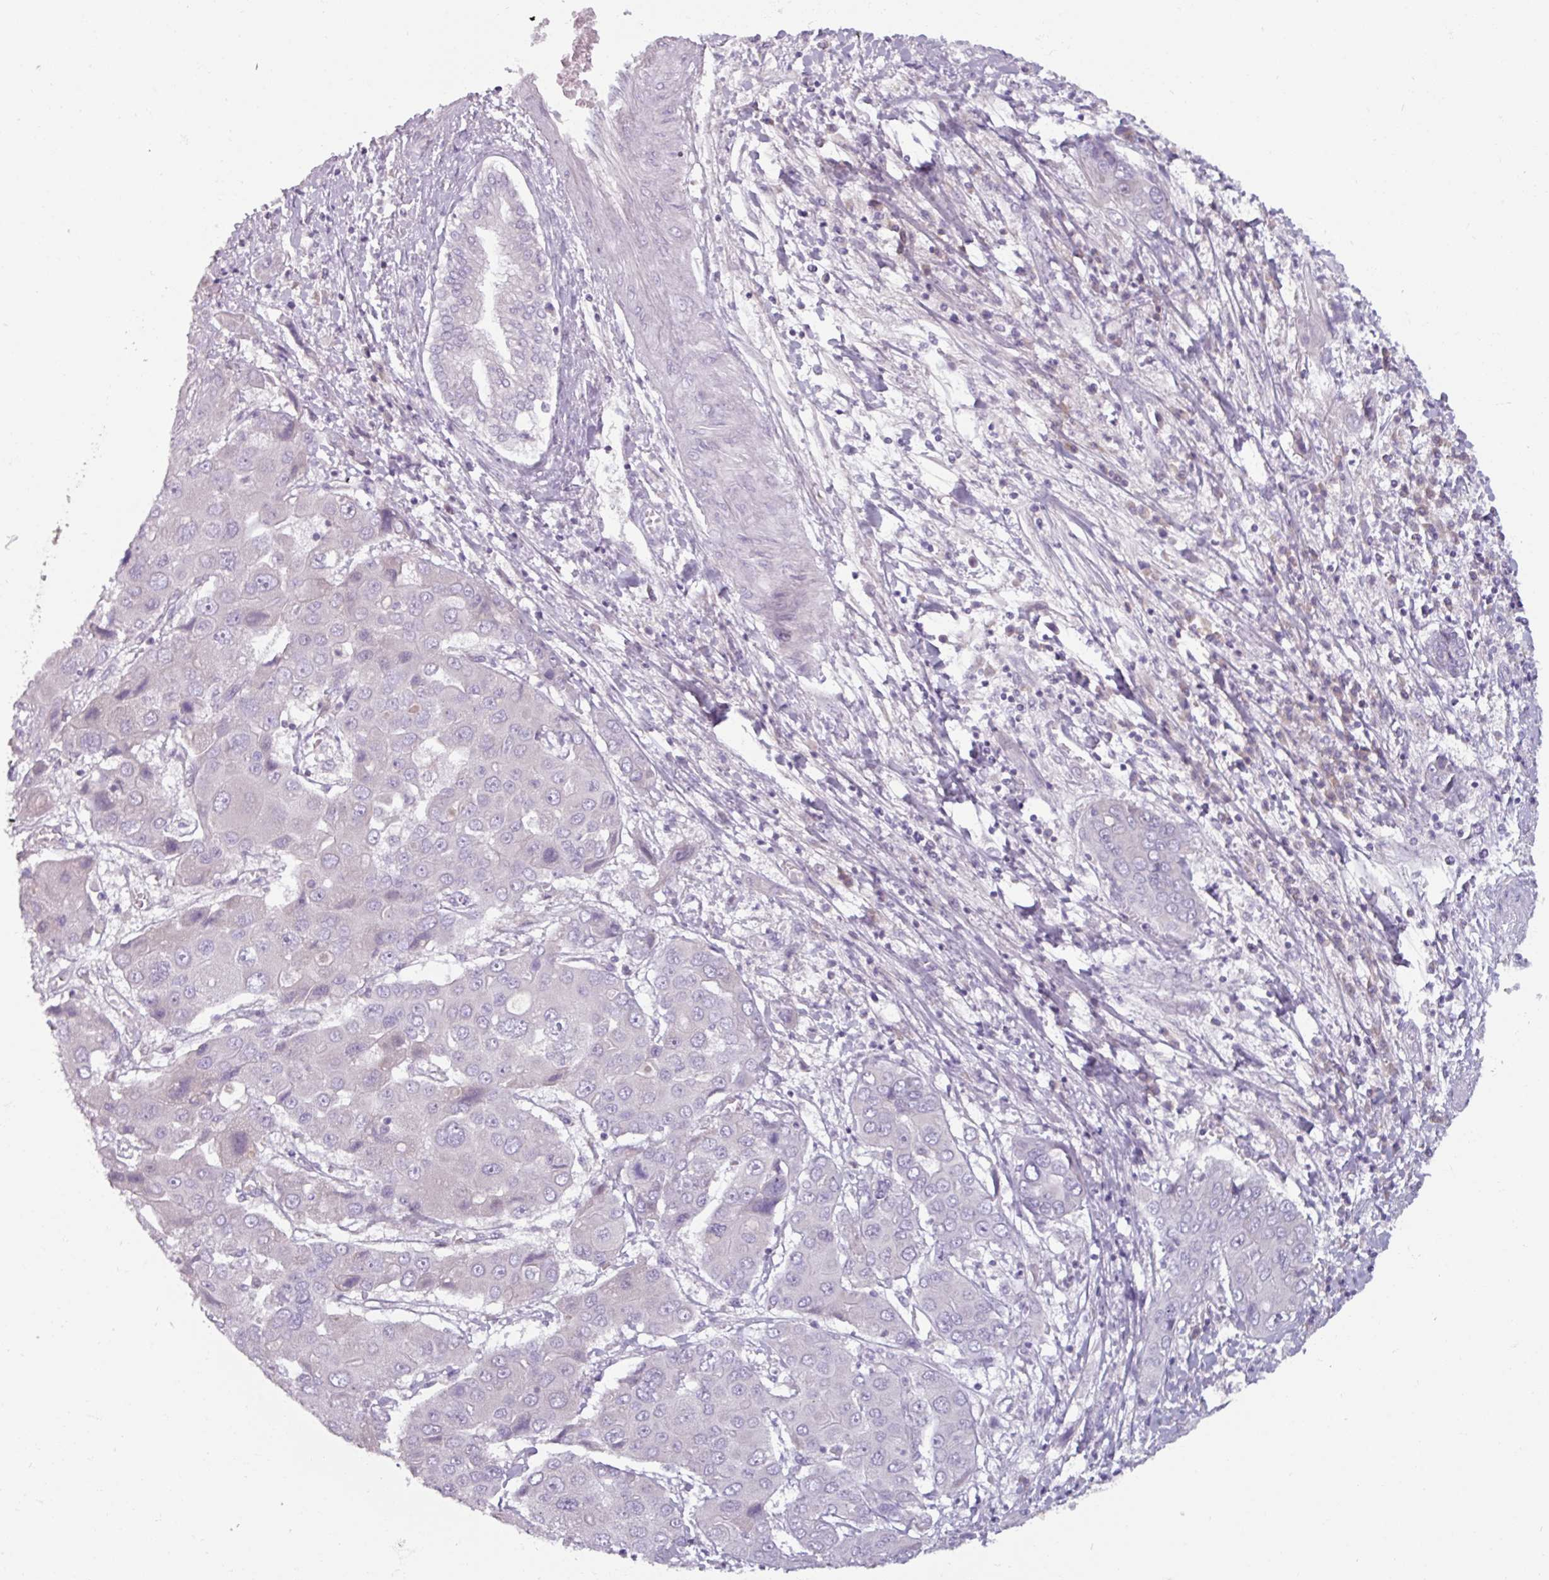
{"staining": {"intensity": "negative", "quantity": "none", "location": "none"}, "tissue": "liver cancer", "cell_type": "Tumor cells", "image_type": "cancer", "snomed": [{"axis": "morphology", "description": "Cholangiocarcinoma"}, {"axis": "topography", "description": "Liver"}], "caption": "Tumor cells are negative for protein expression in human liver cancer.", "gene": "SMIM11", "patient": {"sex": "male", "age": 67}}